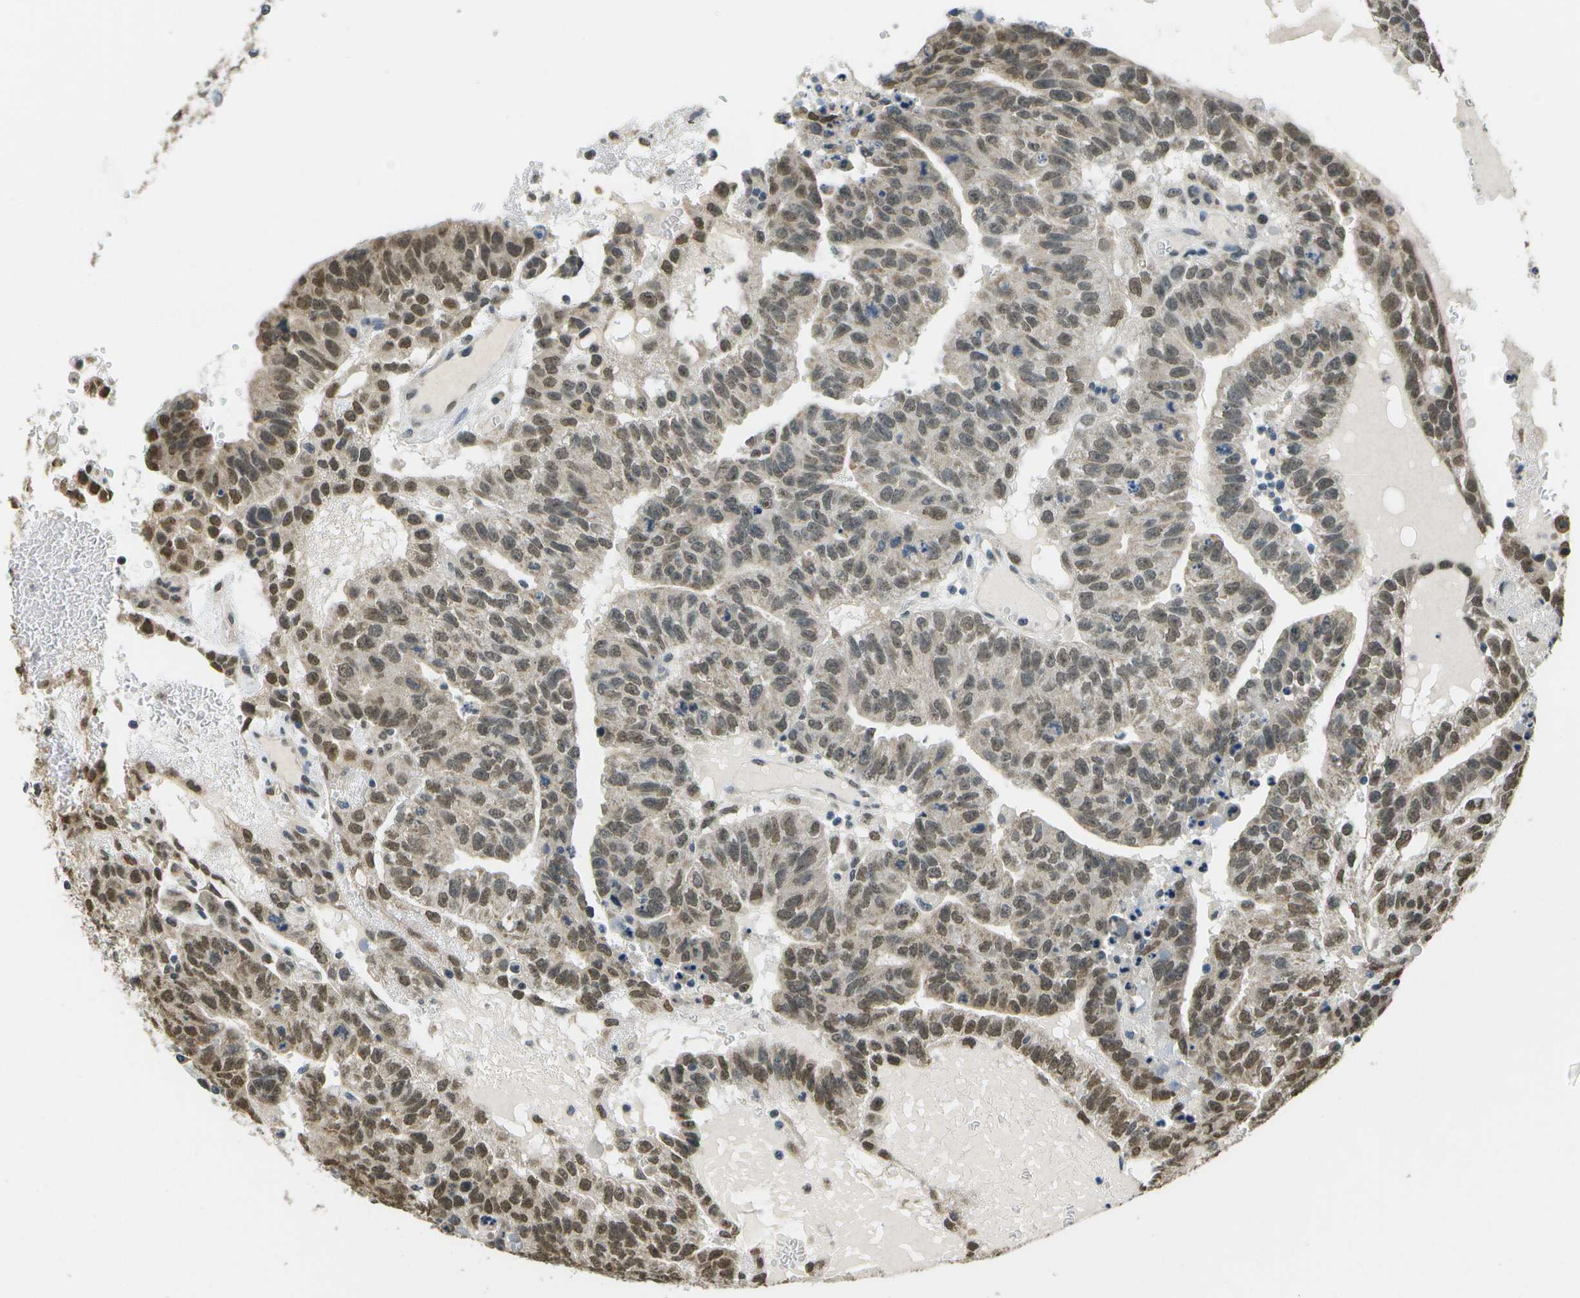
{"staining": {"intensity": "moderate", "quantity": ">75%", "location": "nuclear"}, "tissue": "testis cancer", "cell_type": "Tumor cells", "image_type": "cancer", "snomed": [{"axis": "morphology", "description": "Seminoma, NOS"}, {"axis": "morphology", "description": "Carcinoma, Embryonal, NOS"}, {"axis": "topography", "description": "Testis"}], "caption": "IHC staining of testis seminoma, which demonstrates medium levels of moderate nuclear expression in about >75% of tumor cells indicating moderate nuclear protein positivity. The staining was performed using DAB (brown) for protein detection and nuclei were counterstained in hematoxylin (blue).", "gene": "ABL2", "patient": {"sex": "male", "age": 52}}